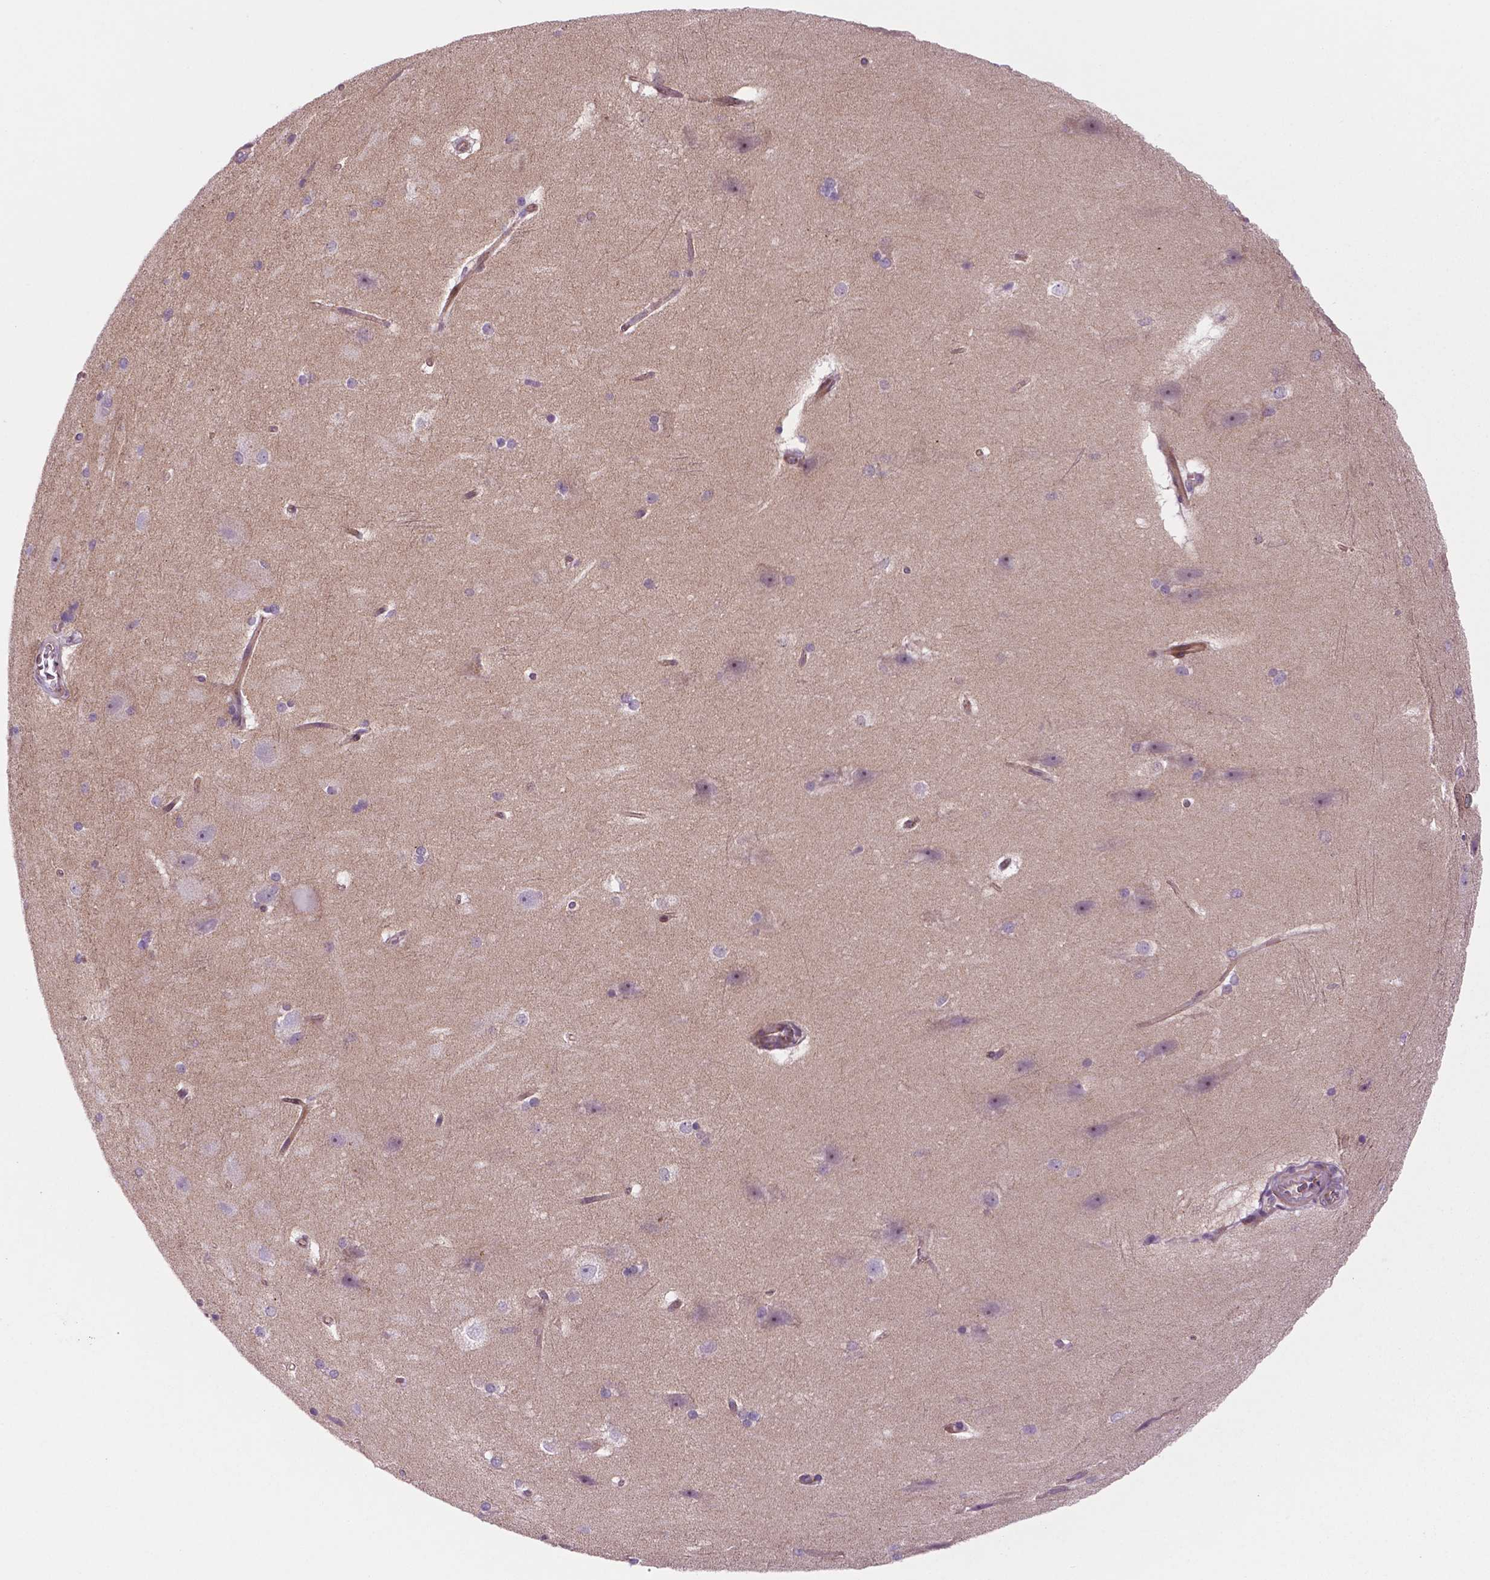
{"staining": {"intensity": "negative", "quantity": "none", "location": "none"}, "tissue": "hippocampus", "cell_type": "Glial cells", "image_type": "normal", "snomed": [{"axis": "morphology", "description": "Normal tissue, NOS"}, {"axis": "topography", "description": "Cerebral cortex"}, {"axis": "topography", "description": "Hippocampus"}], "caption": "Protein analysis of normal hippocampus reveals no significant positivity in glial cells.", "gene": "RND3", "patient": {"sex": "female", "age": 19}}